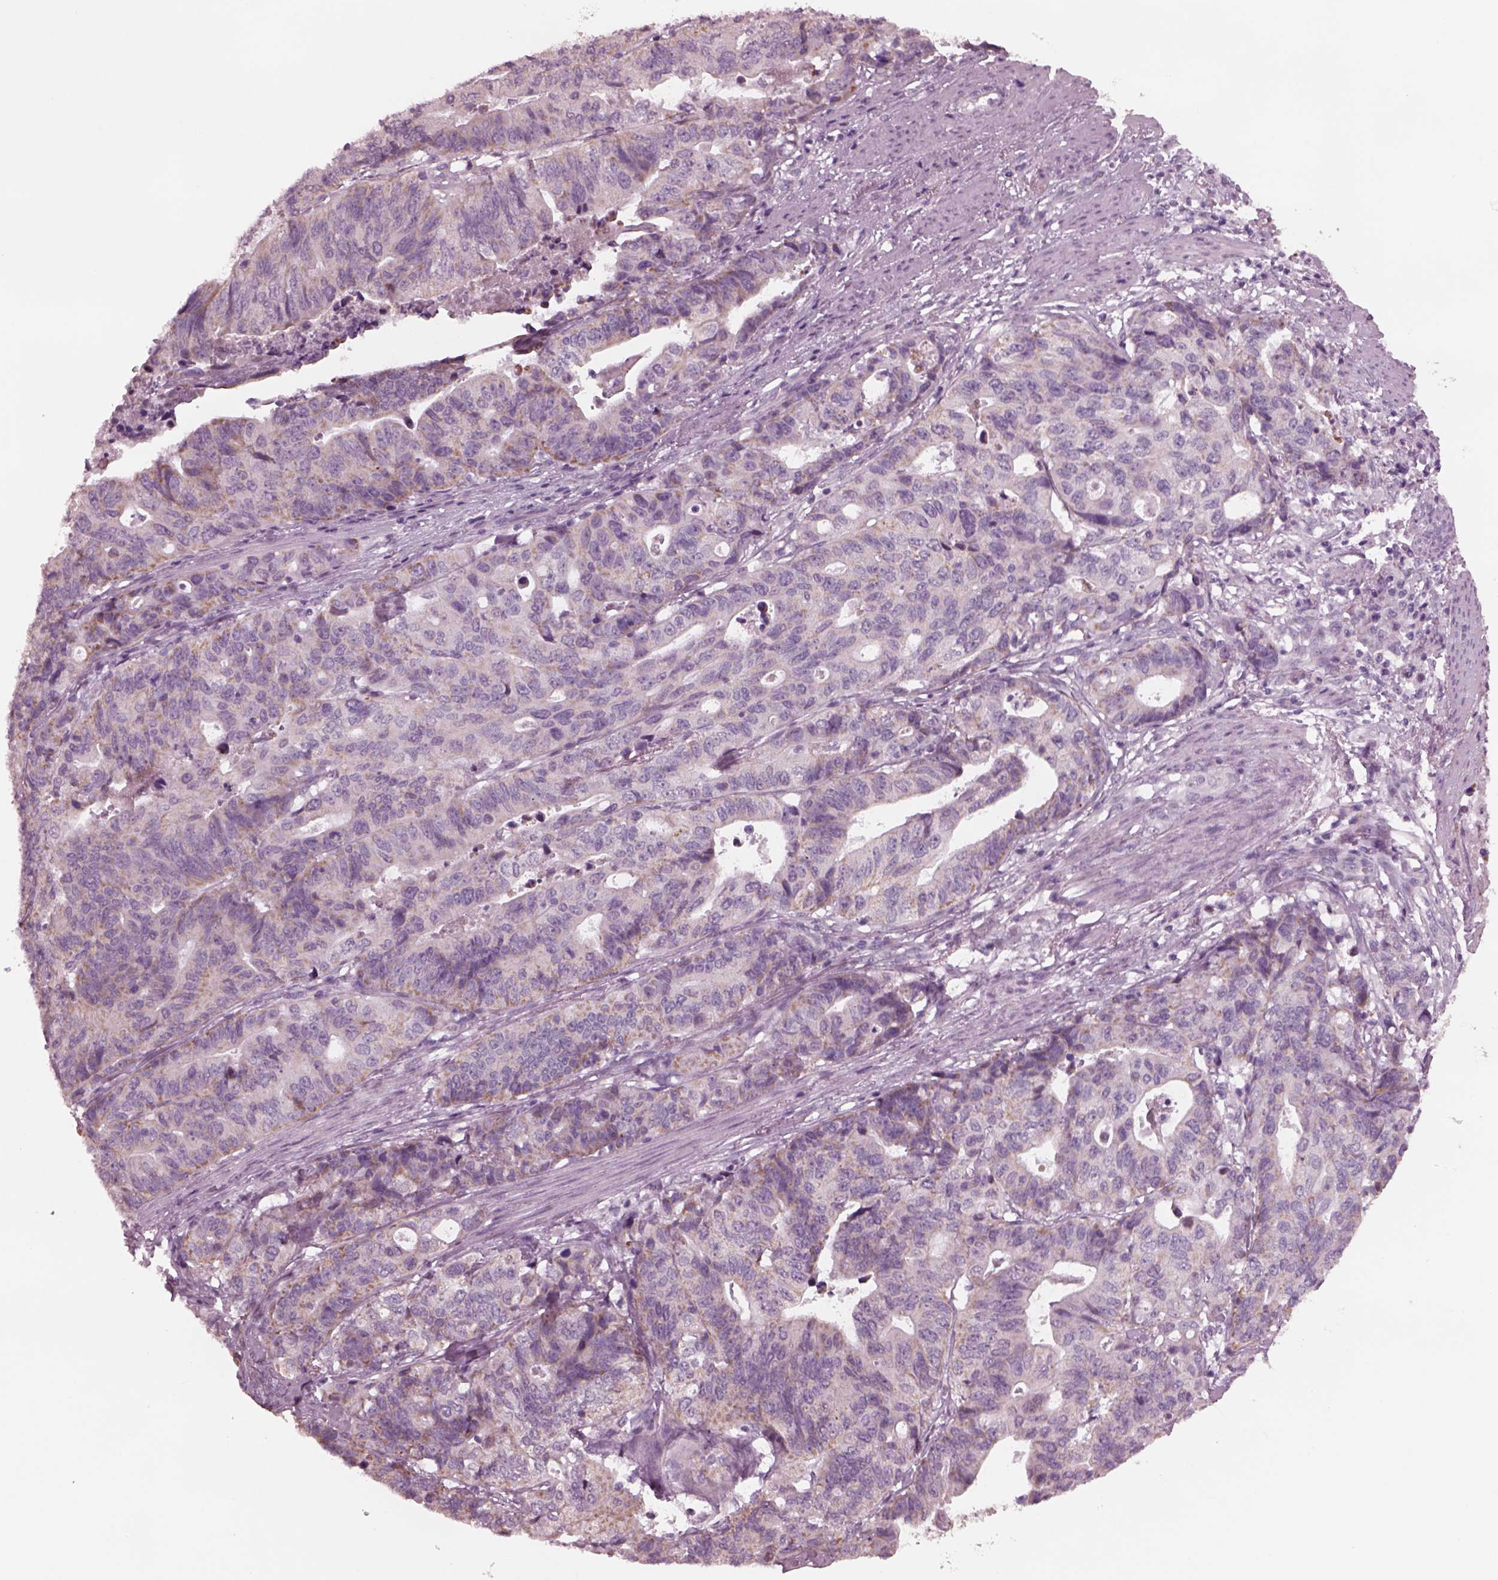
{"staining": {"intensity": "moderate", "quantity": "<25%", "location": "cytoplasmic/membranous"}, "tissue": "stomach cancer", "cell_type": "Tumor cells", "image_type": "cancer", "snomed": [{"axis": "morphology", "description": "Adenocarcinoma, NOS"}, {"axis": "topography", "description": "Stomach, upper"}], "caption": "Immunohistochemistry (IHC) image of neoplastic tissue: stomach adenocarcinoma stained using immunohistochemistry displays low levels of moderate protein expression localized specifically in the cytoplasmic/membranous of tumor cells, appearing as a cytoplasmic/membranous brown color.", "gene": "CELSR3", "patient": {"sex": "female", "age": 67}}